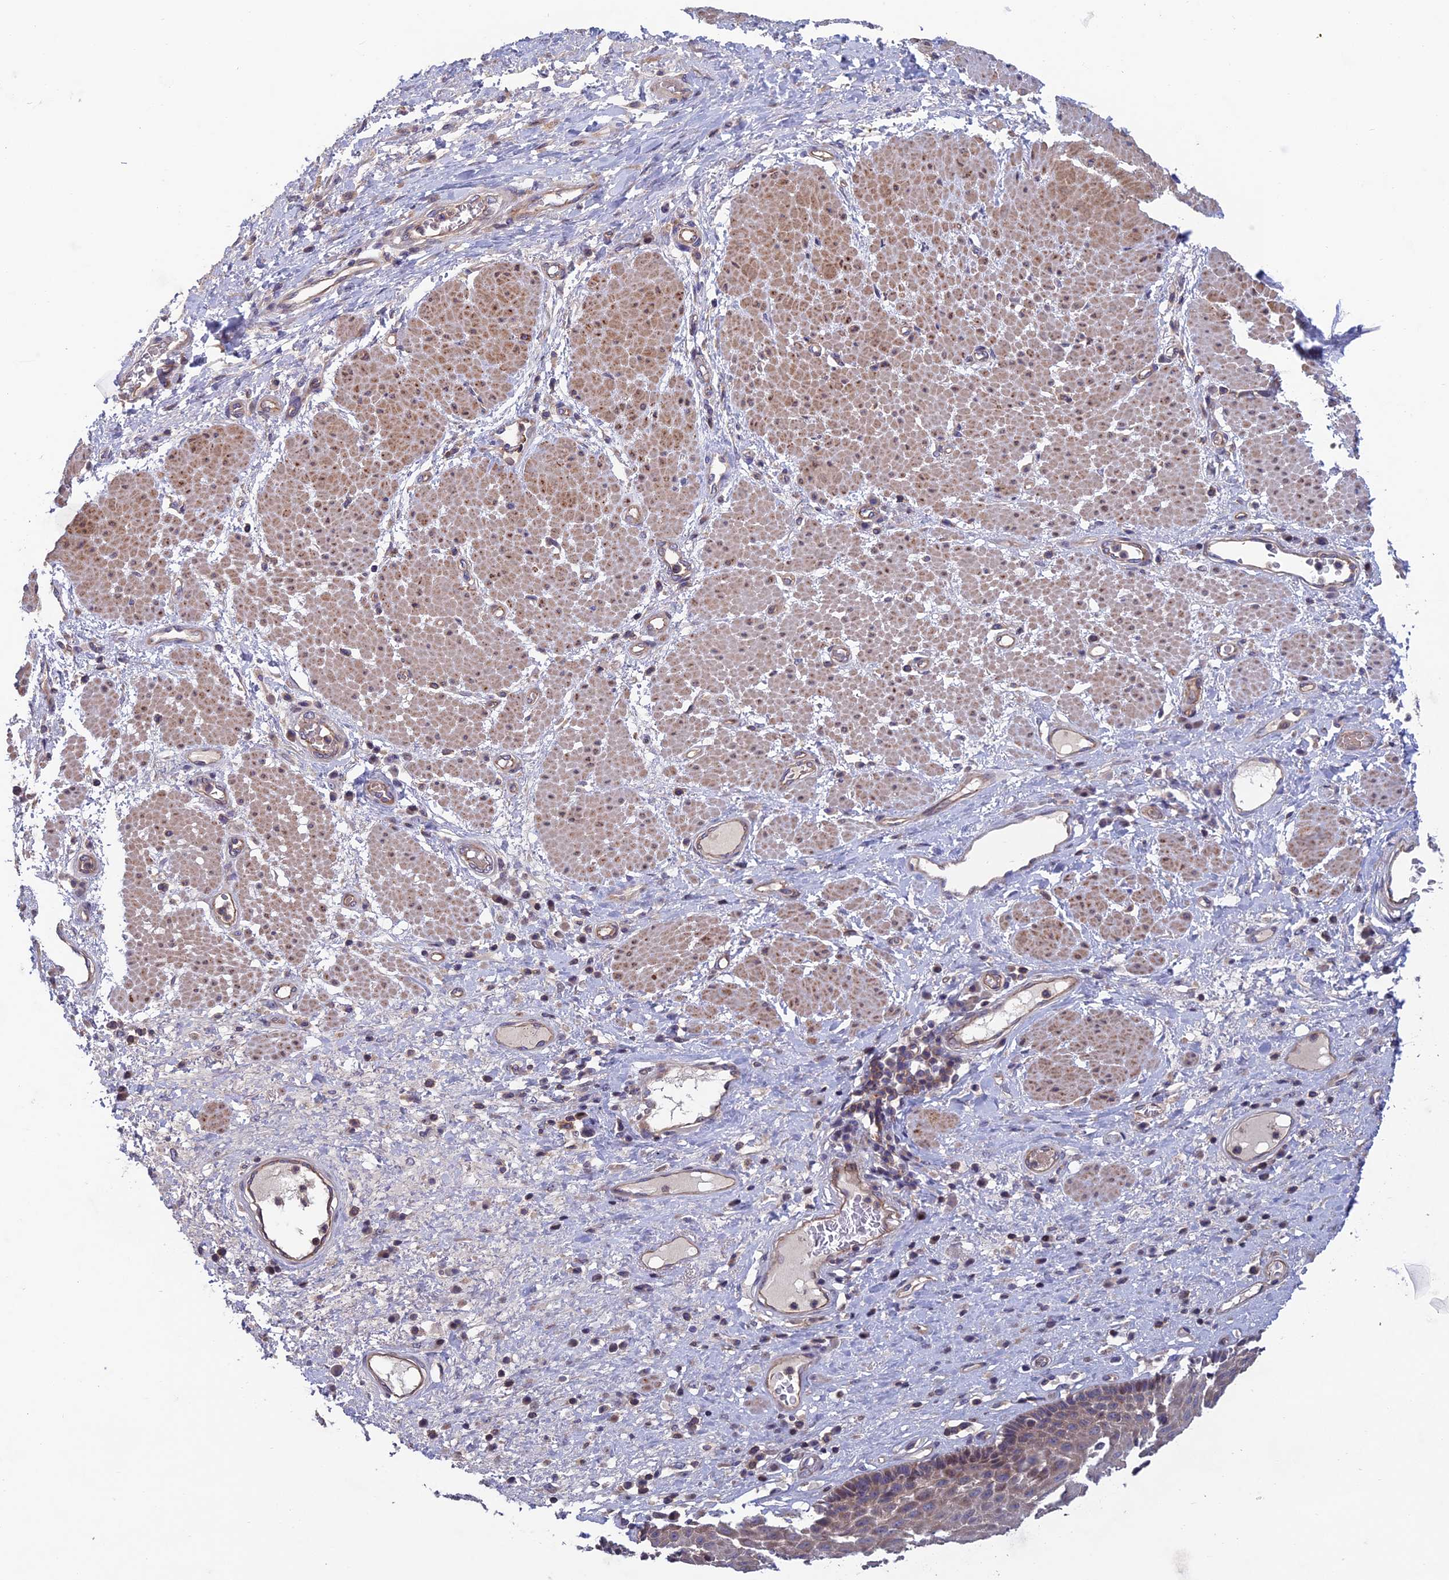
{"staining": {"intensity": "weak", "quantity": "25%-75%", "location": "cytoplasmic/membranous"}, "tissue": "esophagus", "cell_type": "Squamous epithelial cells", "image_type": "normal", "snomed": [{"axis": "morphology", "description": "Normal tissue, NOS"}, {"axis": "morphology", "description": "Adenocarcinoma, NOS"}, {"axis": "topography", "description": "Esophagus"}], "caption": "Brown immunohistochemical staining in unremarkable human esophagus displays weak cytoplasmic/membranous staining in approximately 25%-75% of squamous epithelial cells. (DAB (3,3'-diaminobenzidine) = brown stain, brightfield microscopy at high magnification).", "gene": "USP37", "patient": {"sex": "male", "age": 62}}